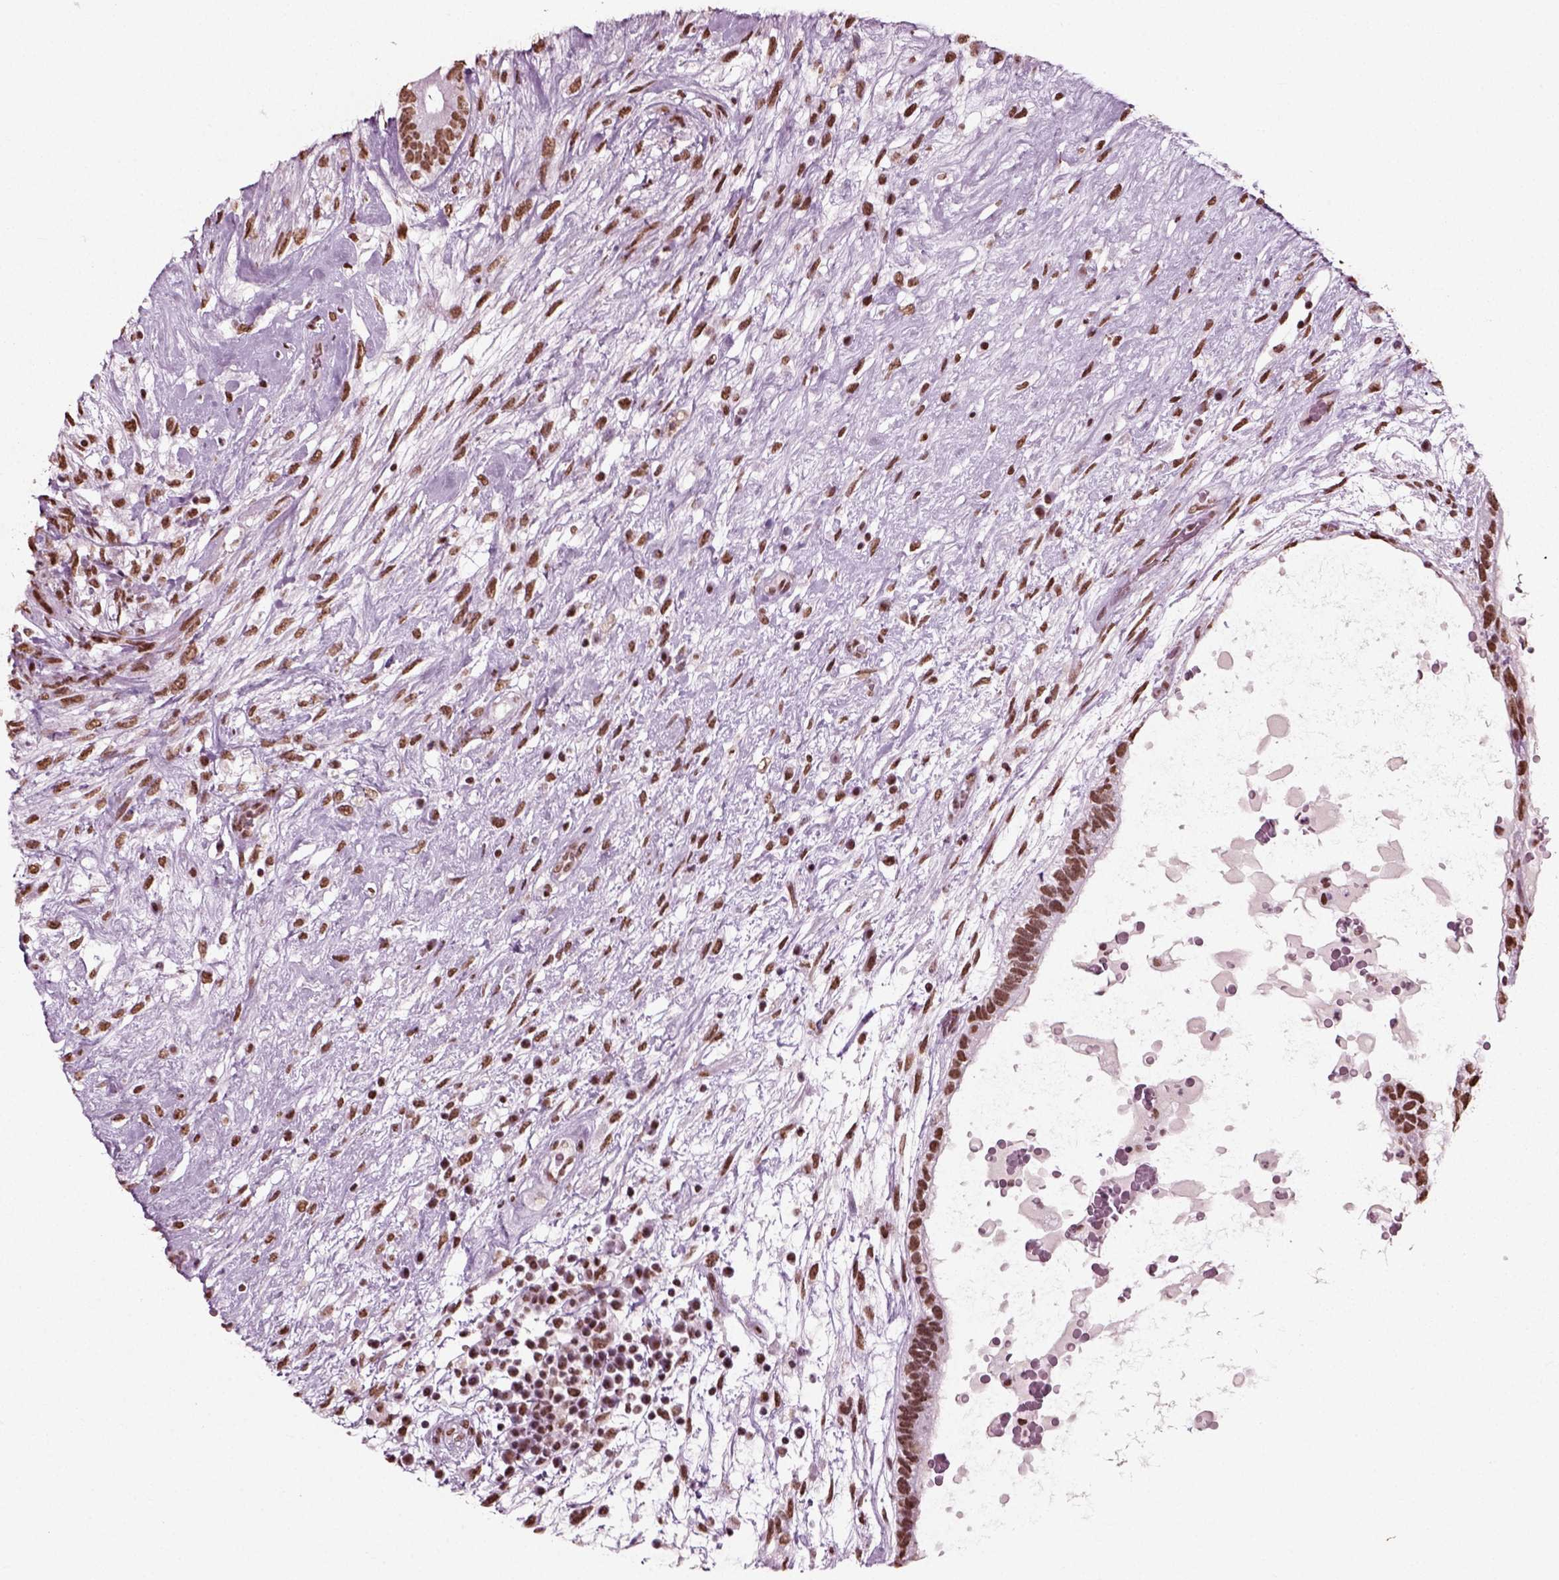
{"staining": {"intensity": "moderate", "quantity": ">75%", "location": "nuclear"}, "tissue": "testis cancer", "cell_type": "Tumor cells", "image_type": "cancer", "snomed": [{"axis": "morphology", "description": "Normal tissue, NOS"}, {"axis": "morphology", "description": "Carcinoma, Embryonal, NOS"}, {"axis": "topography", "description": "Testis"}], "caption": "Protein analysis of testis embryonal carcinoma tissue reveals moderate nuclear staining in approximately >75% of tumor cells. The staining is performed using DAB (3,3'-diaminobenzidine) brown chromogen to label protein expression. The nuclei are counter-stained blue using hematoxylin.", "gene": "POLR1H", "patient": {"sex": "male", "age": 32}}